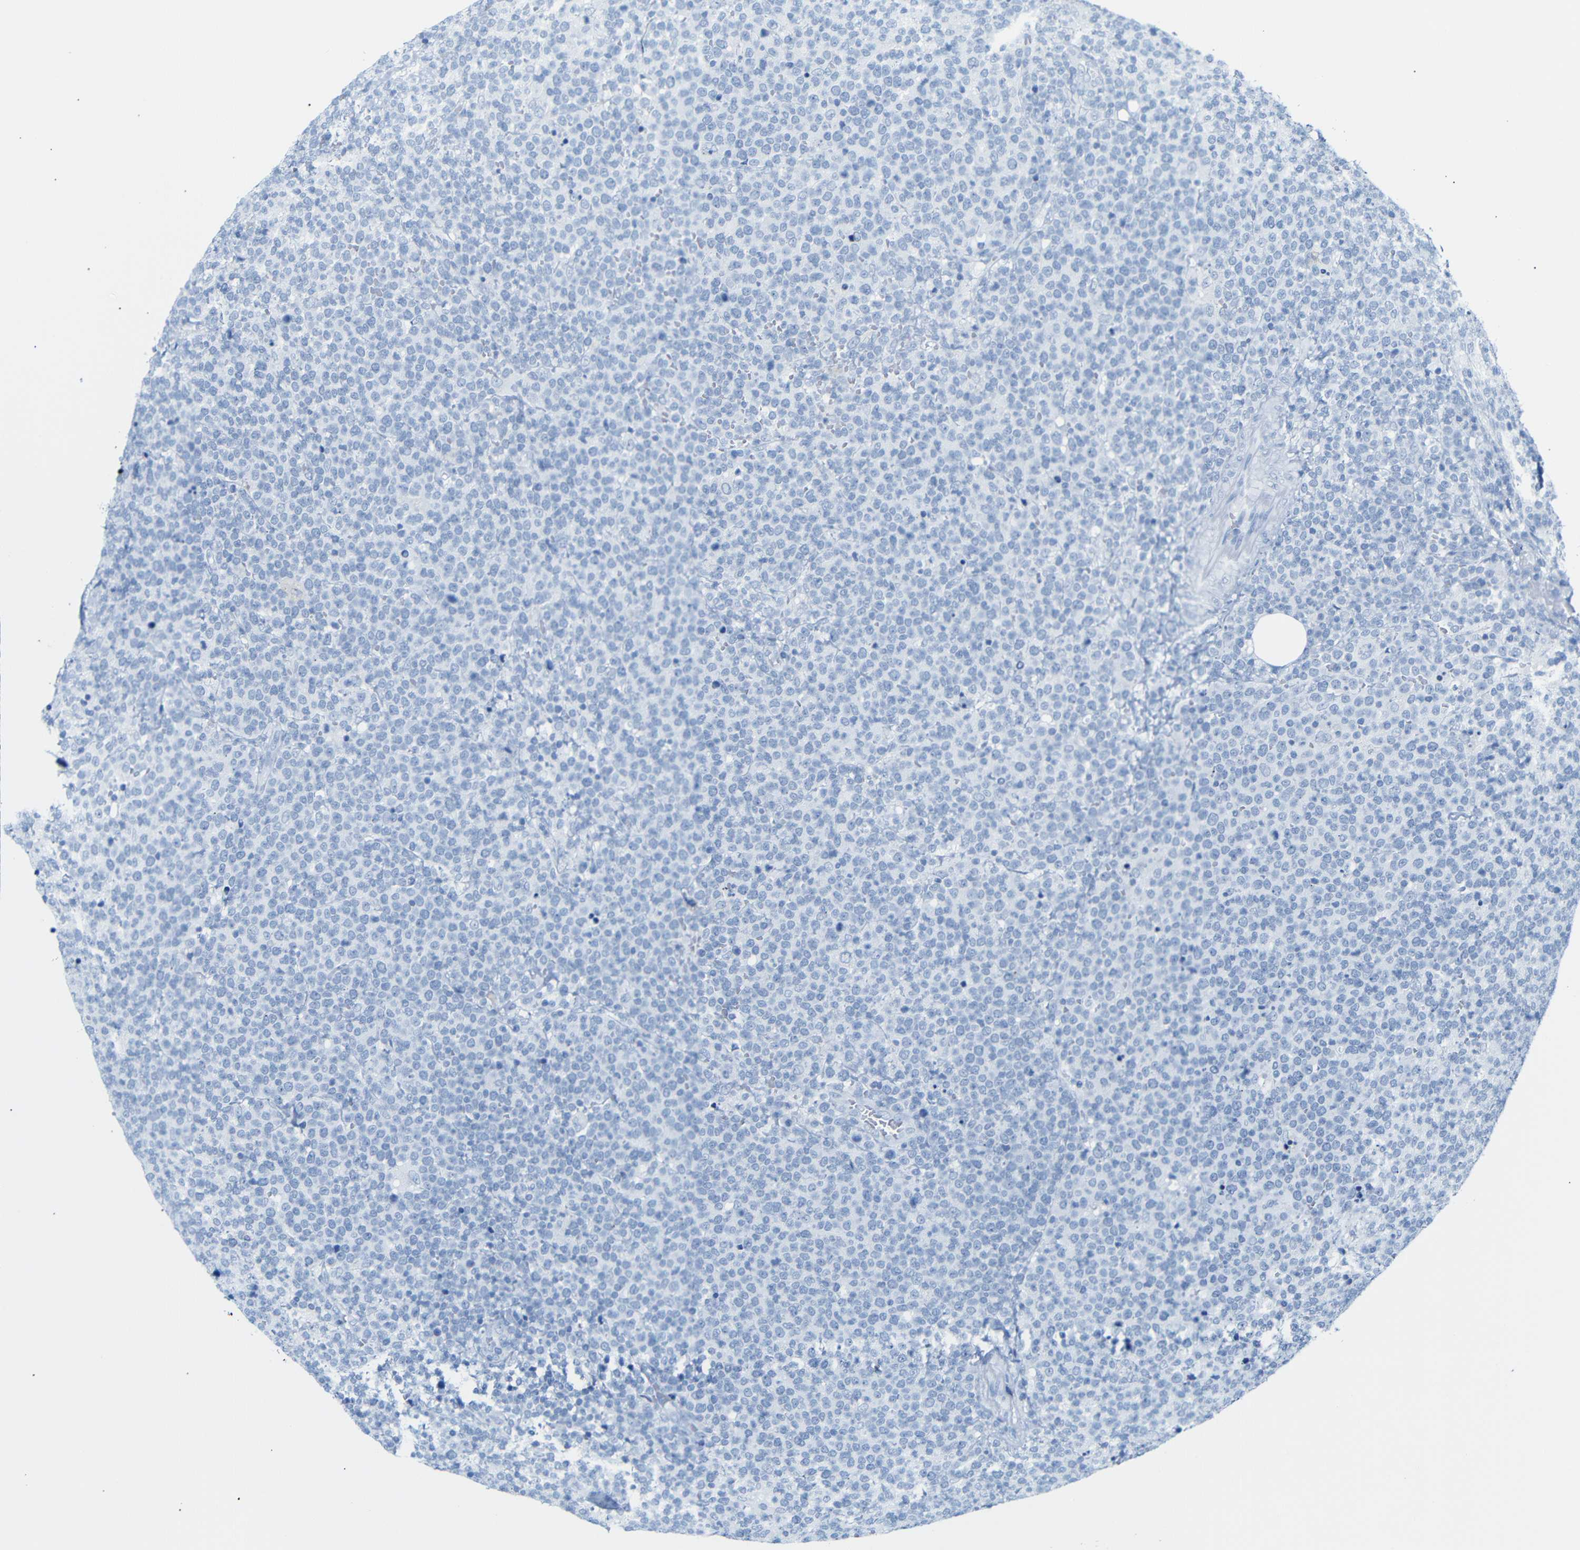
{"staining": {"intensity": "negative", "quantity": "none", "location": "none"}, "tissue": "lymphoma", "cell_type": "Tumor cells", "image_type": "cancer", "snomed": [{"axis": "morphology", "description": "Malignant lymphoma, non-Hodgkin's type, High grade"}, {"axis": "topography", "description": "Lymph node"}], "caption": "Tumor cells are negative for brown protein staining in lymphoma.", "gene": "DYNAP", "patient": {"sex": "male", "age": 61}}